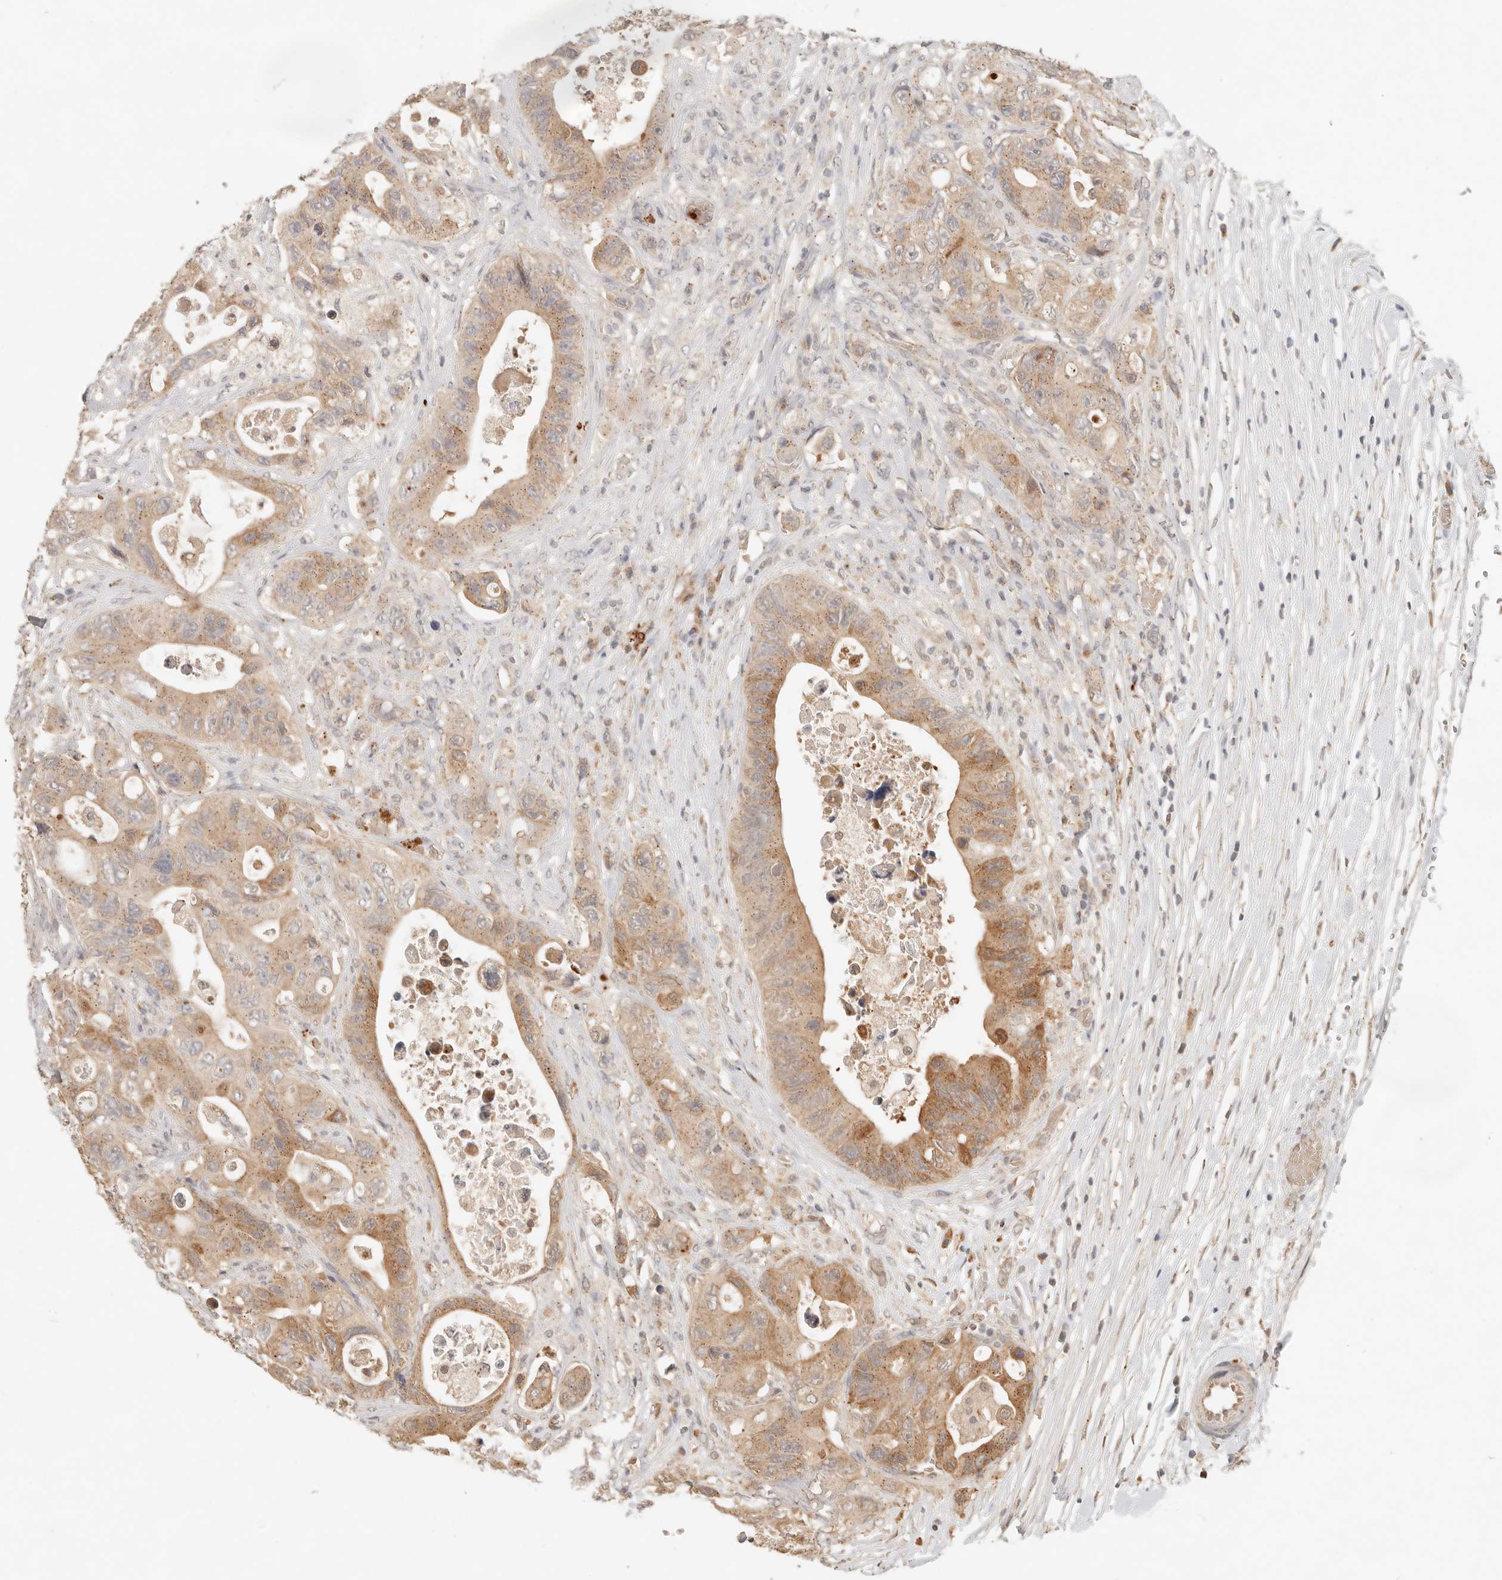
{"staining": {"intensity": "moderate", "quantity": ">75%", "location": "cytoplasmic/membranous"}, "tissue": "colorectal cancer", "cell_type": "Tumor cells", "image_type": "cancer", "snomed": [{"axis": "morphology", "description": "Adenocarcinoma, NOS"}, {"axis": "topography", "description": "Colon"}], "caption": "DAB immunohistochemical staining of colorectal cancer displays moderate cytoplasmic/membranous protein expression in about >75% of tumor cells.", "gene": "LMO4", "patient": {"sex": "female", "age": 46}}